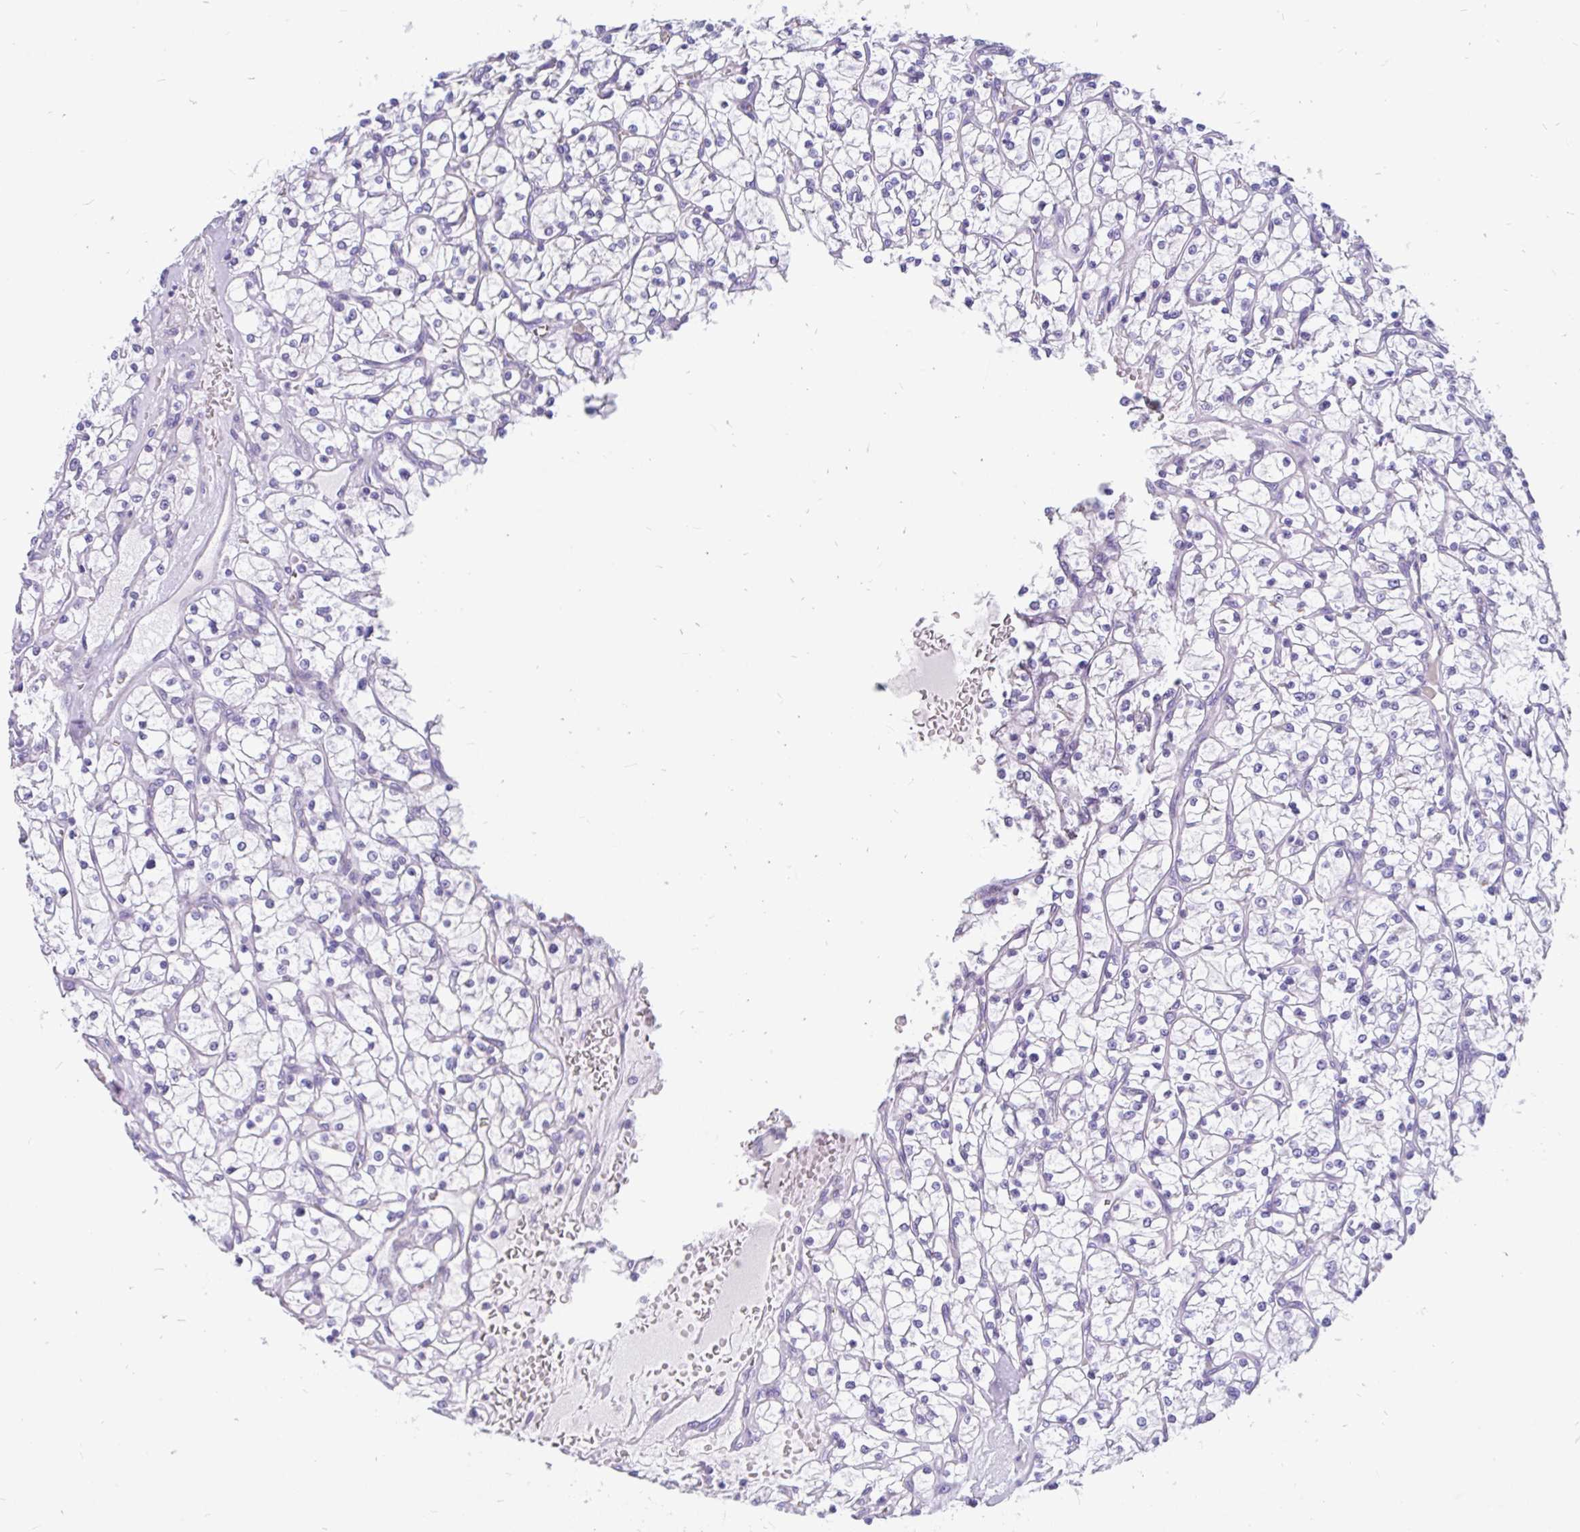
{"staining": {"intensity": "negative", "quantity": "none", "location": "none"}, "tissue": "renal cancer", "cell_type": "Tumor cells", "image_type": "cancer", "snomed": [{"axis": "morphology", "description": "Adenocarcinoma, NOS"}, {"axis": "topography", "description": "Kidney"}], "caption": "A high-resolution image shows immunohistochemistry staining of renal adenocarcinoma, which demonstrates no significant expression in tumor cells.", "gene": "KIAA2013", "patient": {"sex": "female", "age": 64}}